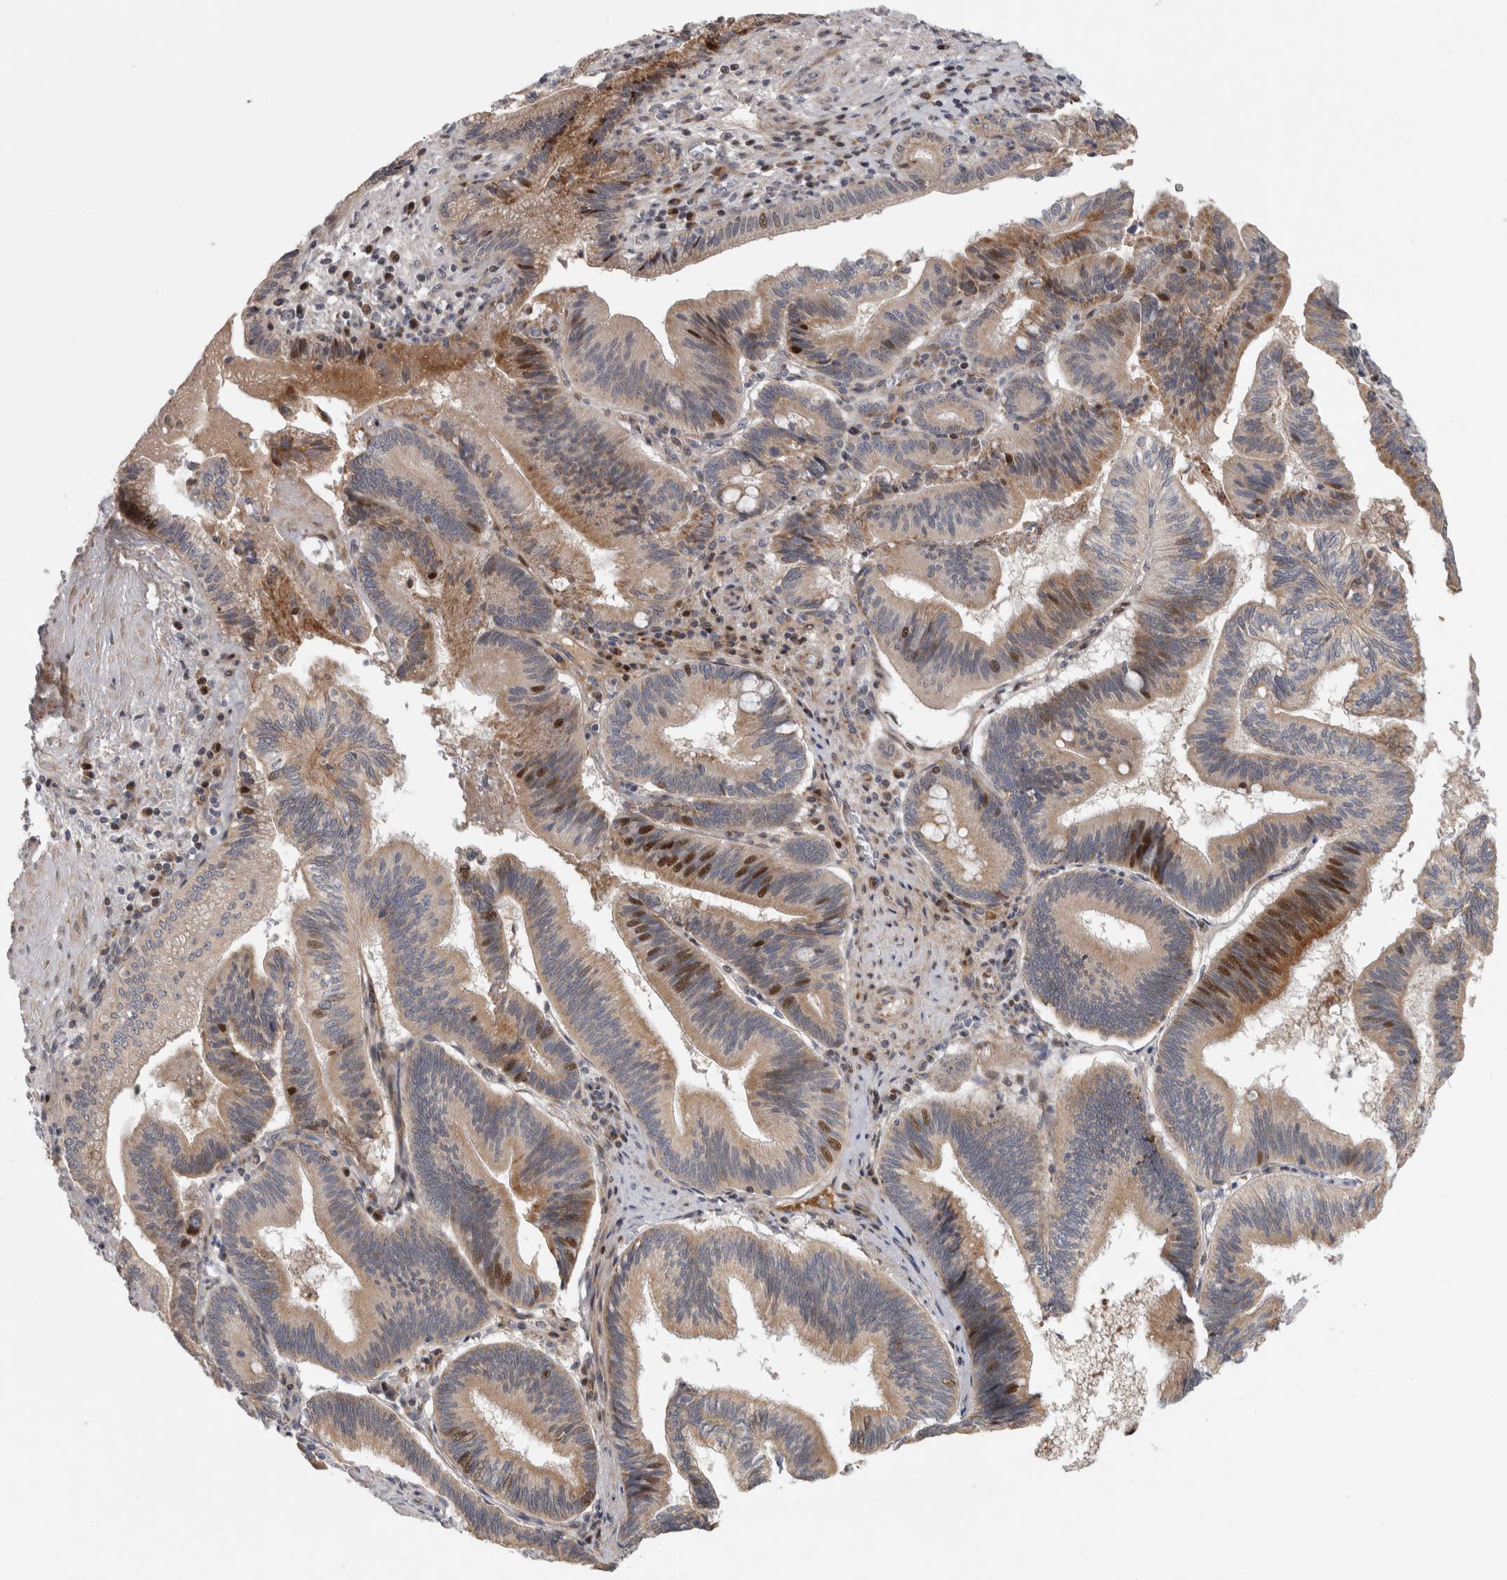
{"staining": {"intensity": "strong", "quantity": "<25%", "location": "cytoplasmic/membranous,nuclear"}, "tissue": "pancreatic cancer", "cell_type": "Tumor cells", "image_type": "cancer", "snomed": [{"axis": "morphology", "description": "Adenocarcinoma, NOS"}, {"axis": "topography", "description": "Pancreas"}], "caption": "Human pancreatic cancer stained with a brown dye shows strong cytoplasmic/membranous and nuclear positive expression in approximately <25% of tumor cells.", "gene": "RBM48", "patient": {"sex": "male", "age": 82}}